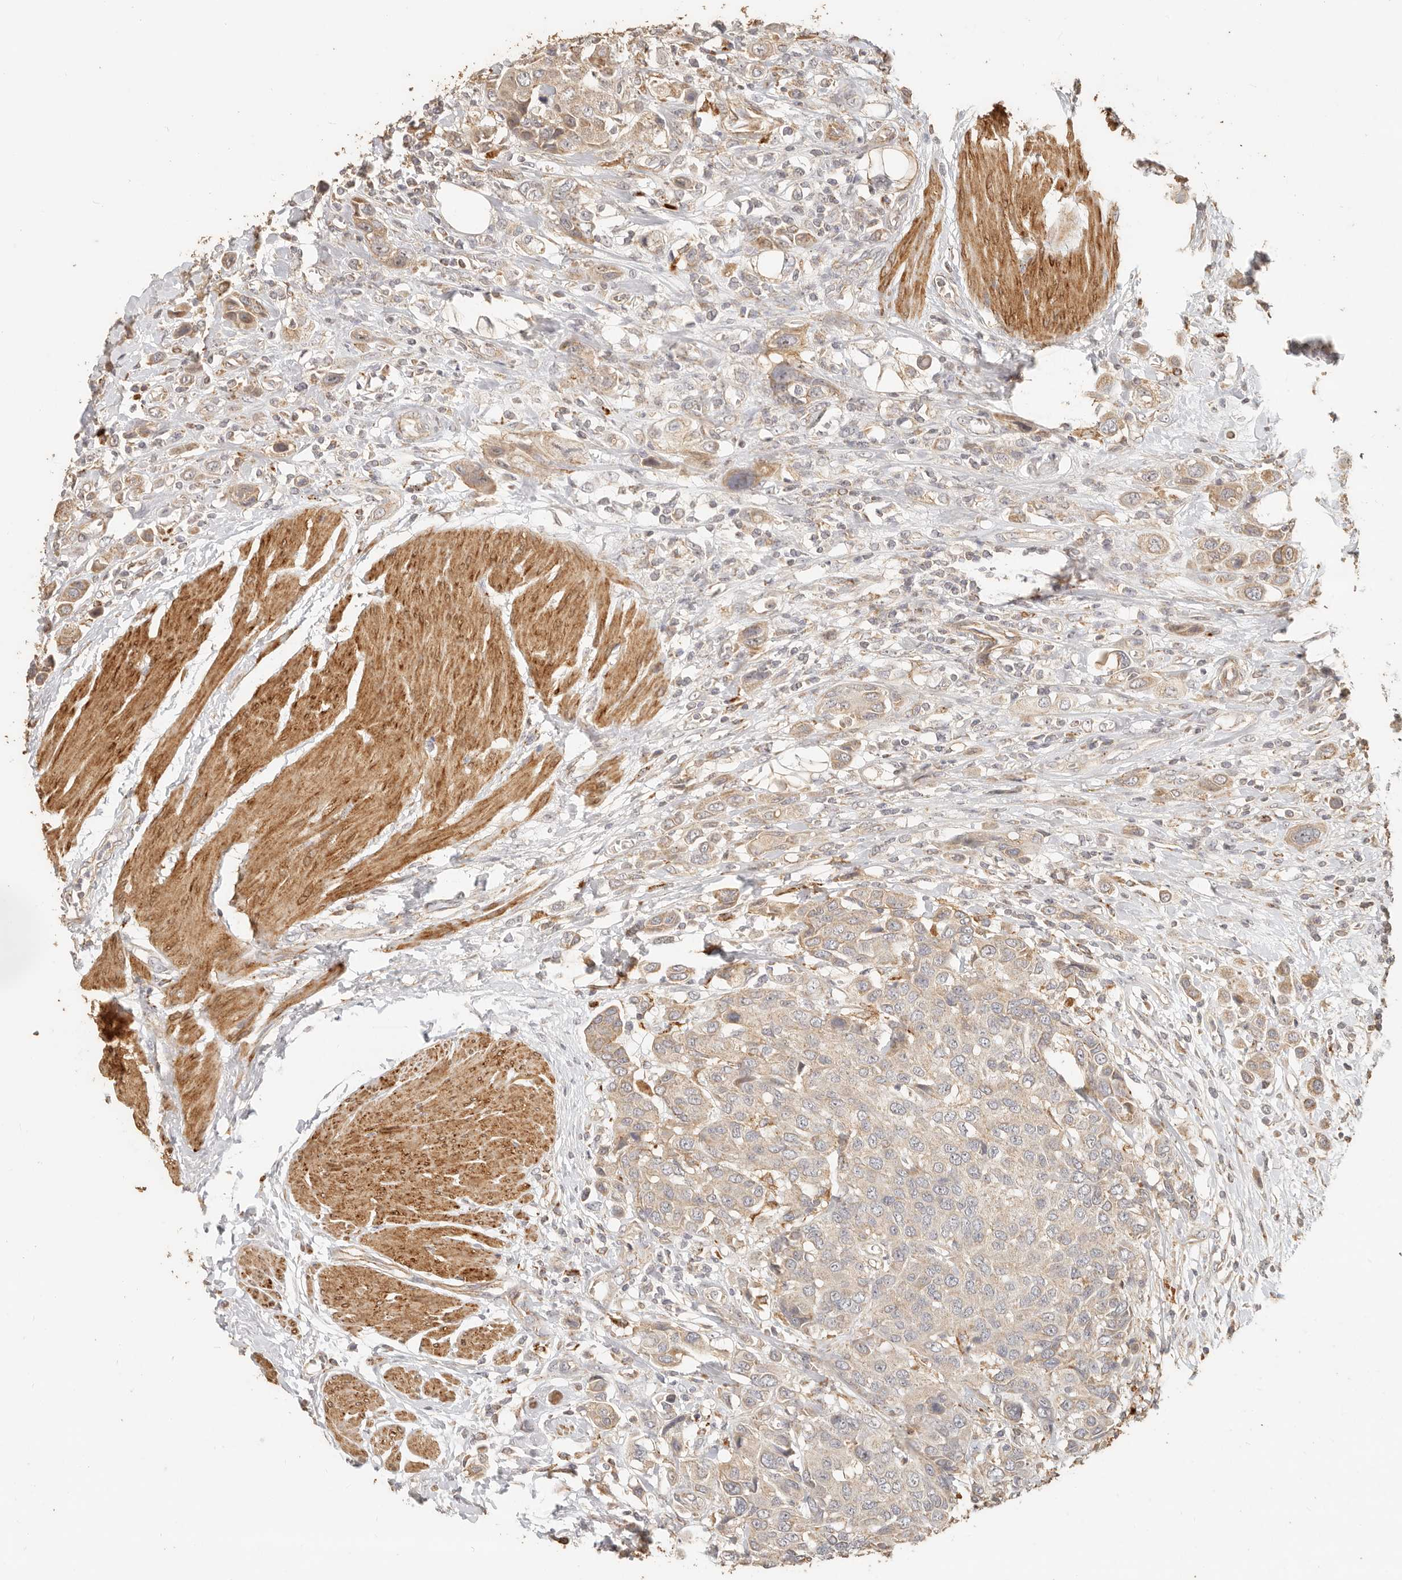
{"staining": {"intensity": "weak", "quantity": "25%-75%", "location": "cytoplasmic/membranous"}, "tissue": "urothelial cancer", "cell_type": "Tumor cells", "image_type": "cancer", "snomed": [{"axis": "morphology", "description": "Urothelial carcinoma, High grade"}, {"axis": "topography", "description": "Urinary bladder"}], "caption": "Protein expression analysis of human urothelial carcinoma (high-grade) reveals weak cytoplasmic/membranous positivity in approximately 25%-75% of tumor cells.", "gene": "PTPN22", "patient": {"sex": "male", "age": 50}}